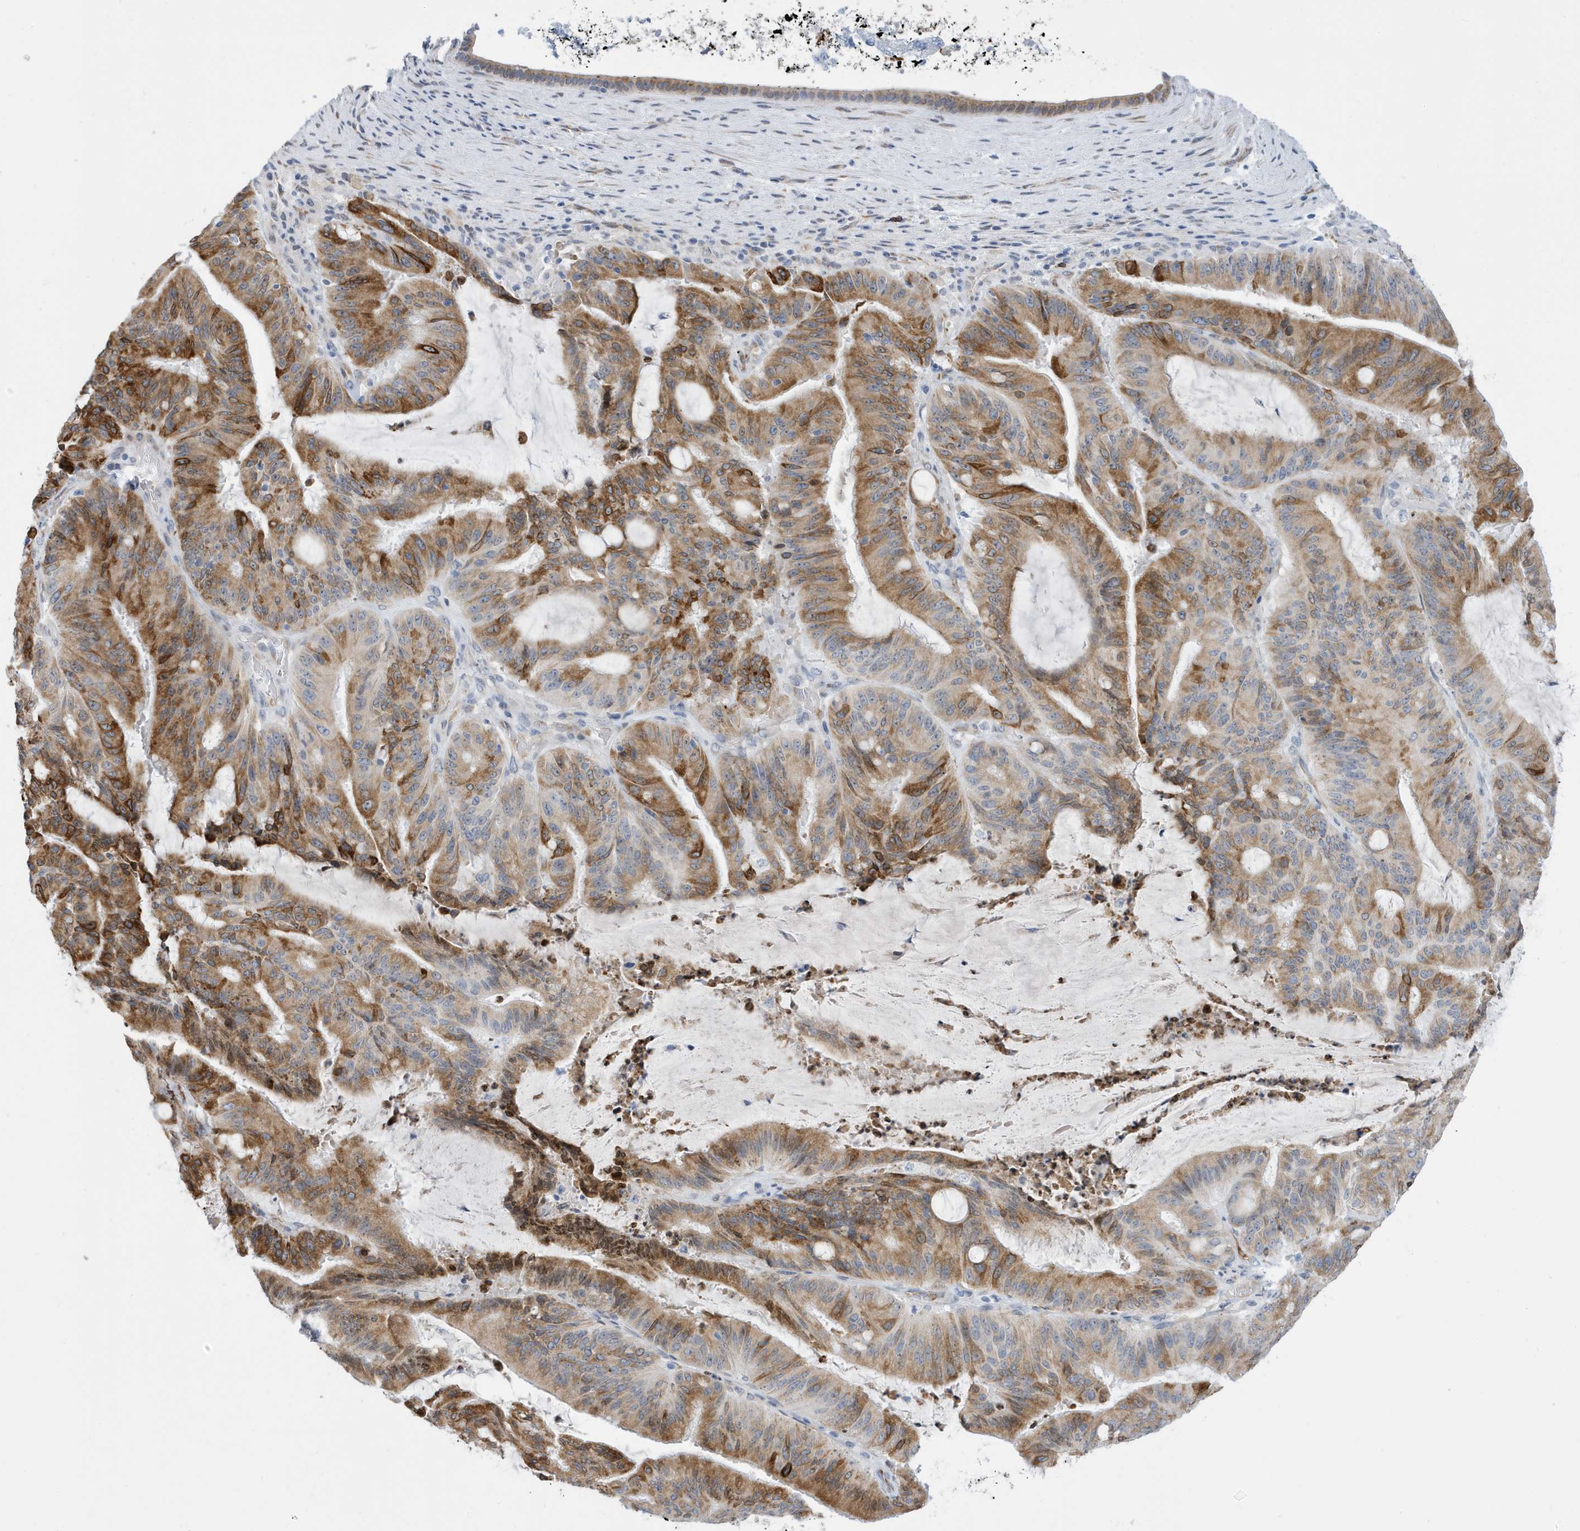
{"staining": {"intensity": "strong", "quantity": ">75%", "location": "cytoplasmic/membranous"}, "tissue": "liver cancer", "cell_type": "Tumor cells", "image_type": "cancer", "snomed": [{"axis": "morphology", "description": "Normal tissue, NOS"}, {"axis": "morphology", "description": "Cholangiocarcinoma"}, {"axis": "topography", "description": "Liver"}, {"axis": "topography", "description": "Peripheral nerve tissue"}], "caption": "This photomicrograph exhibits immunohistochemistry staining of liver cancer (cholangiocarcinoma), with high strong cytoplasmic/membranous staining in approximately >75% of tumor cells.", "gene": "SEMA3F", "patient": {"sex": "female", "age": 73}}